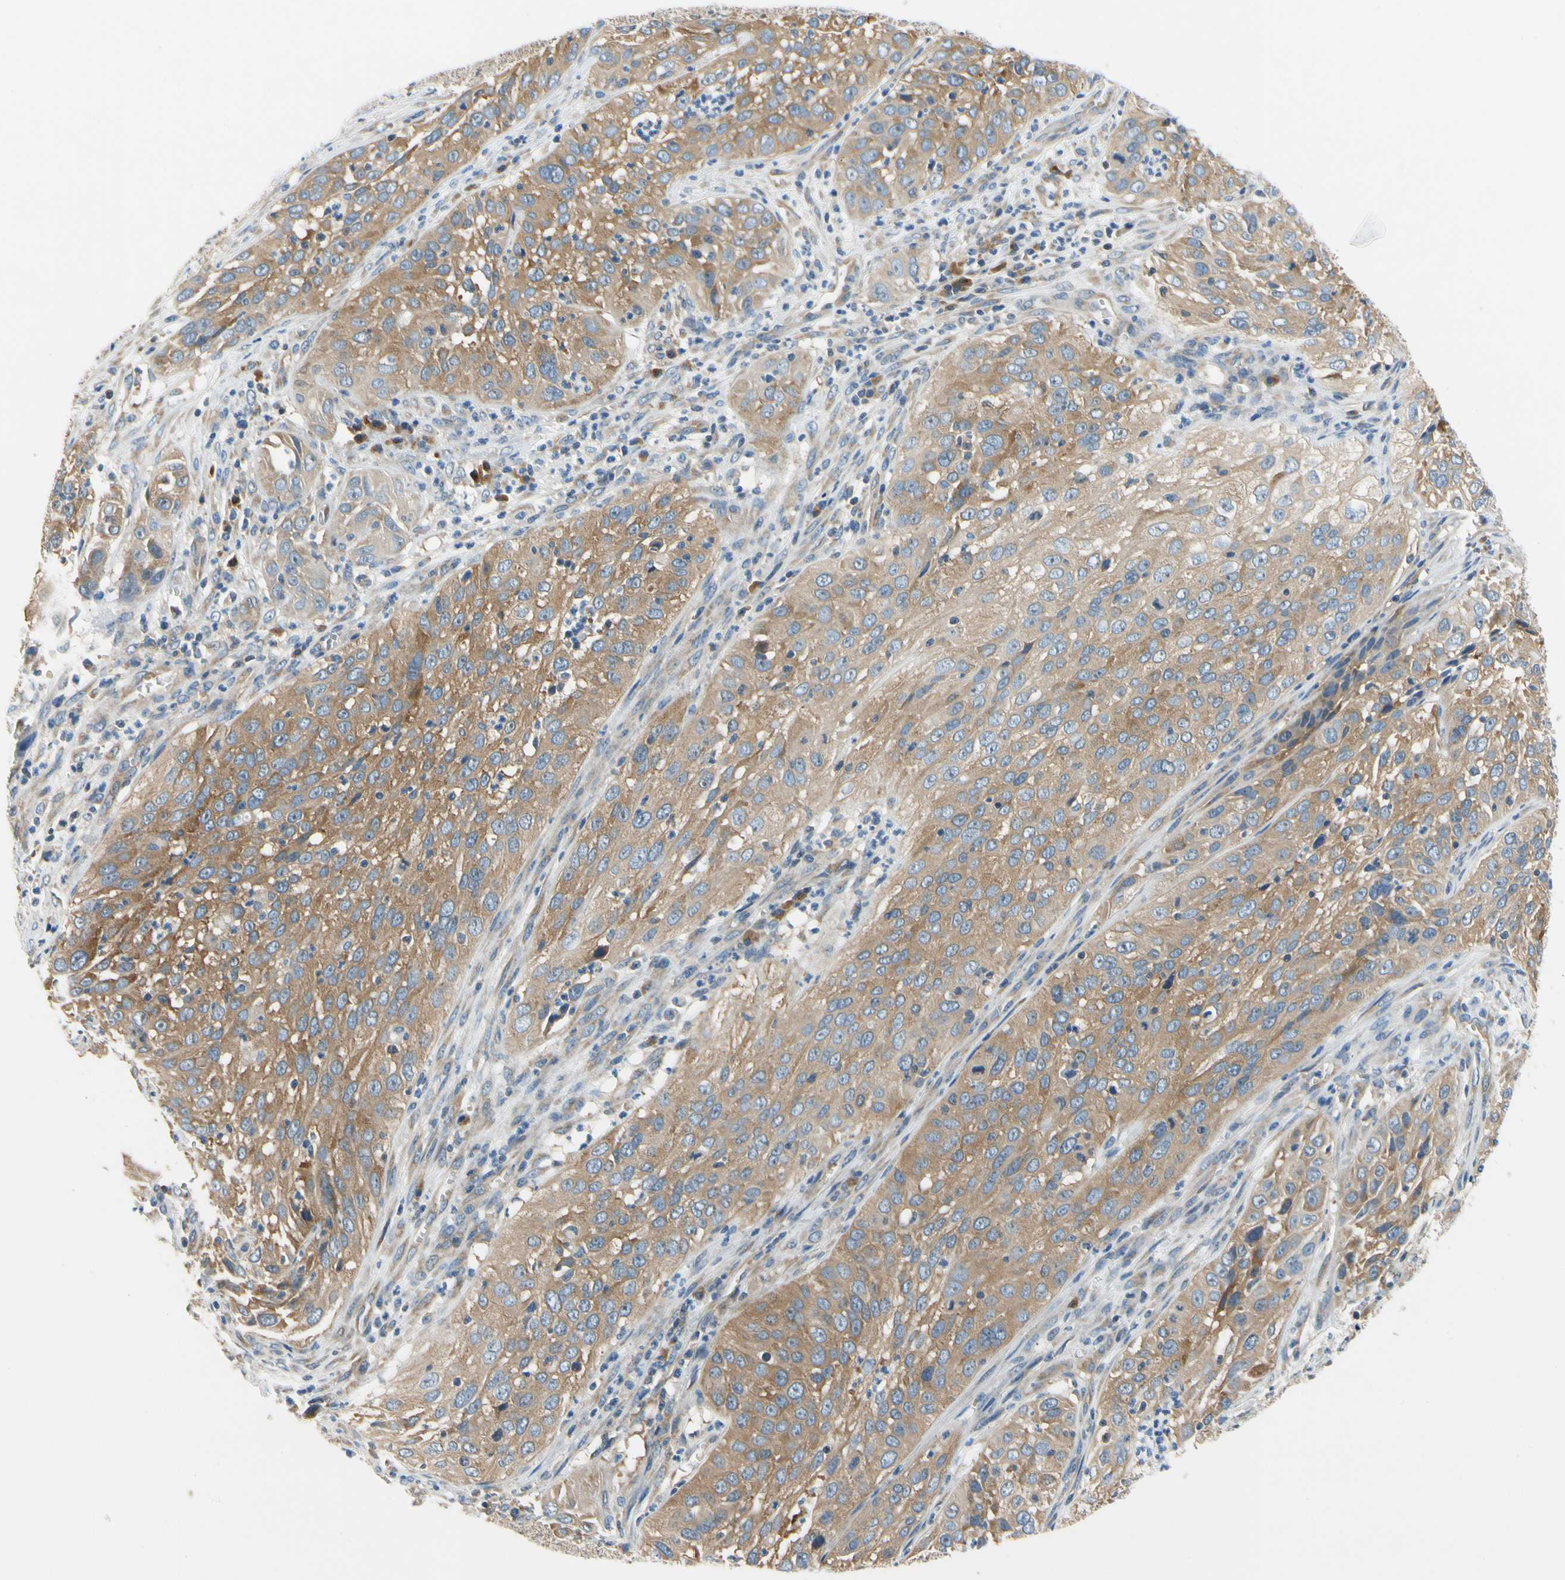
{"staining": {"intensity": "moderate", "quantity": ">75%", "location": "cytoplasmic/membranous"}, "tissue": "cervical cancer", "cell_type": "Tumor cells", "image_type": "cancer", "snomed": [{"axis": "morphology", "description": "Squamous cell carcinoma, NOS"}, {"axis": "topography", "description": "Cervix"}], "caption": "Tumor cells exhibit medium levels of moderate cytoplasmic/membranous staining in about >75% of cells in cervical cancer (squamous cell carcinoma). (DAB (3,3'-diaminobenzidine) IHC, brown staining for protein, blue staining for nuclei).", "gene": "LRRC47", "patient": {"sex": "female", "age": 32}}